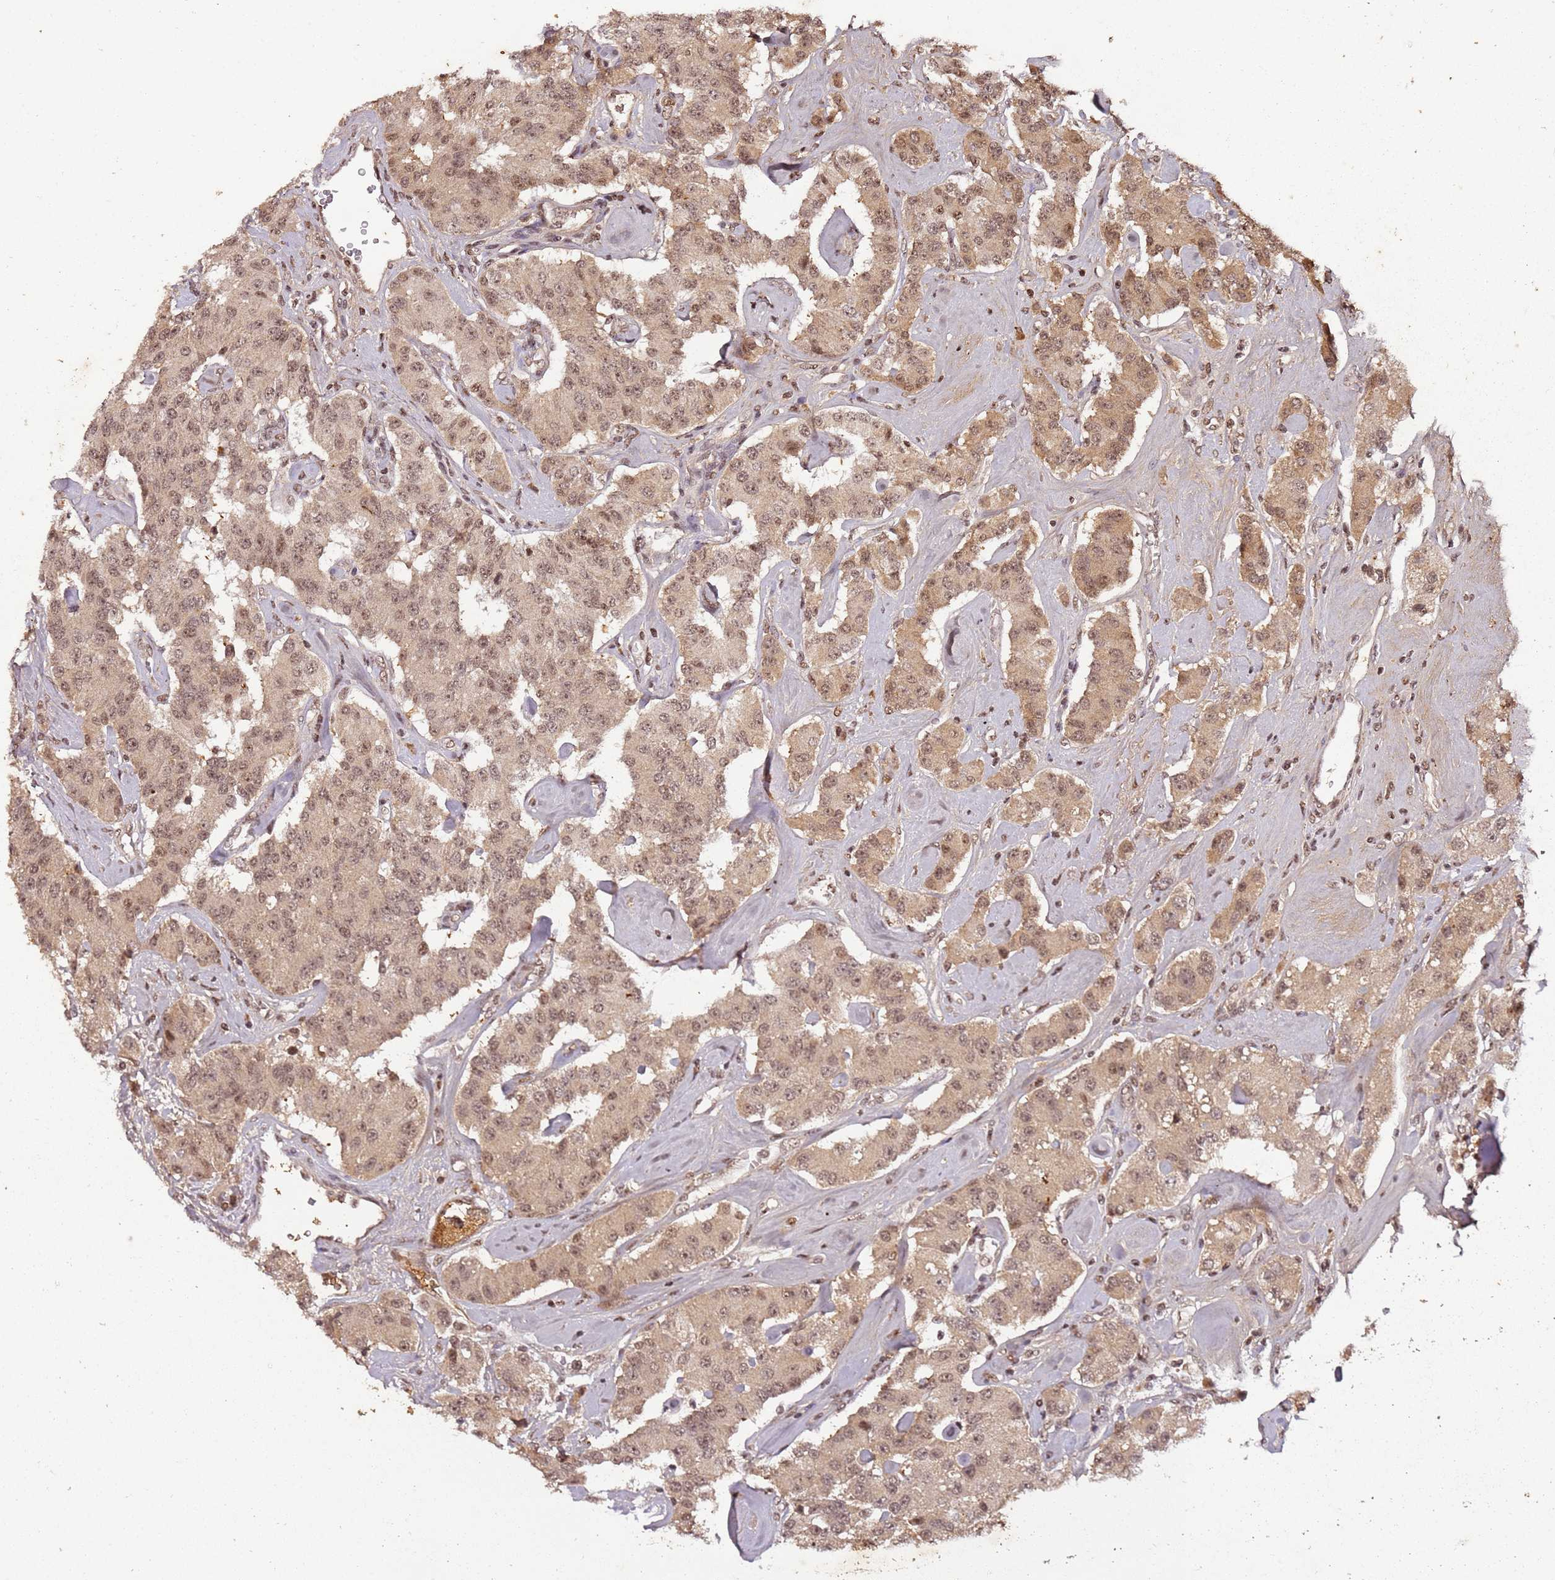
{"staining": {"intensity": "moderate", "quantity": ">75%", "location": "cytoplasmic/membranous,nuclear"}, "tissue": "carcinoid", "cell_type": "Tumor cells", "image_type": "cancer", "snomed": [{"axis": "morphology", "description": "Carcinoid, malignant, NOS"}, {"axis": "topography", "description": "Pancreas"}], "caption": "A photomicrograph of human malignant carcinoid stained for a protein shows moderate cytoplasmic/membranous and nuclear brown staining in tumor cells.", "gene": "COL1A2", "patient": {"sex": "male", "age": 41}}